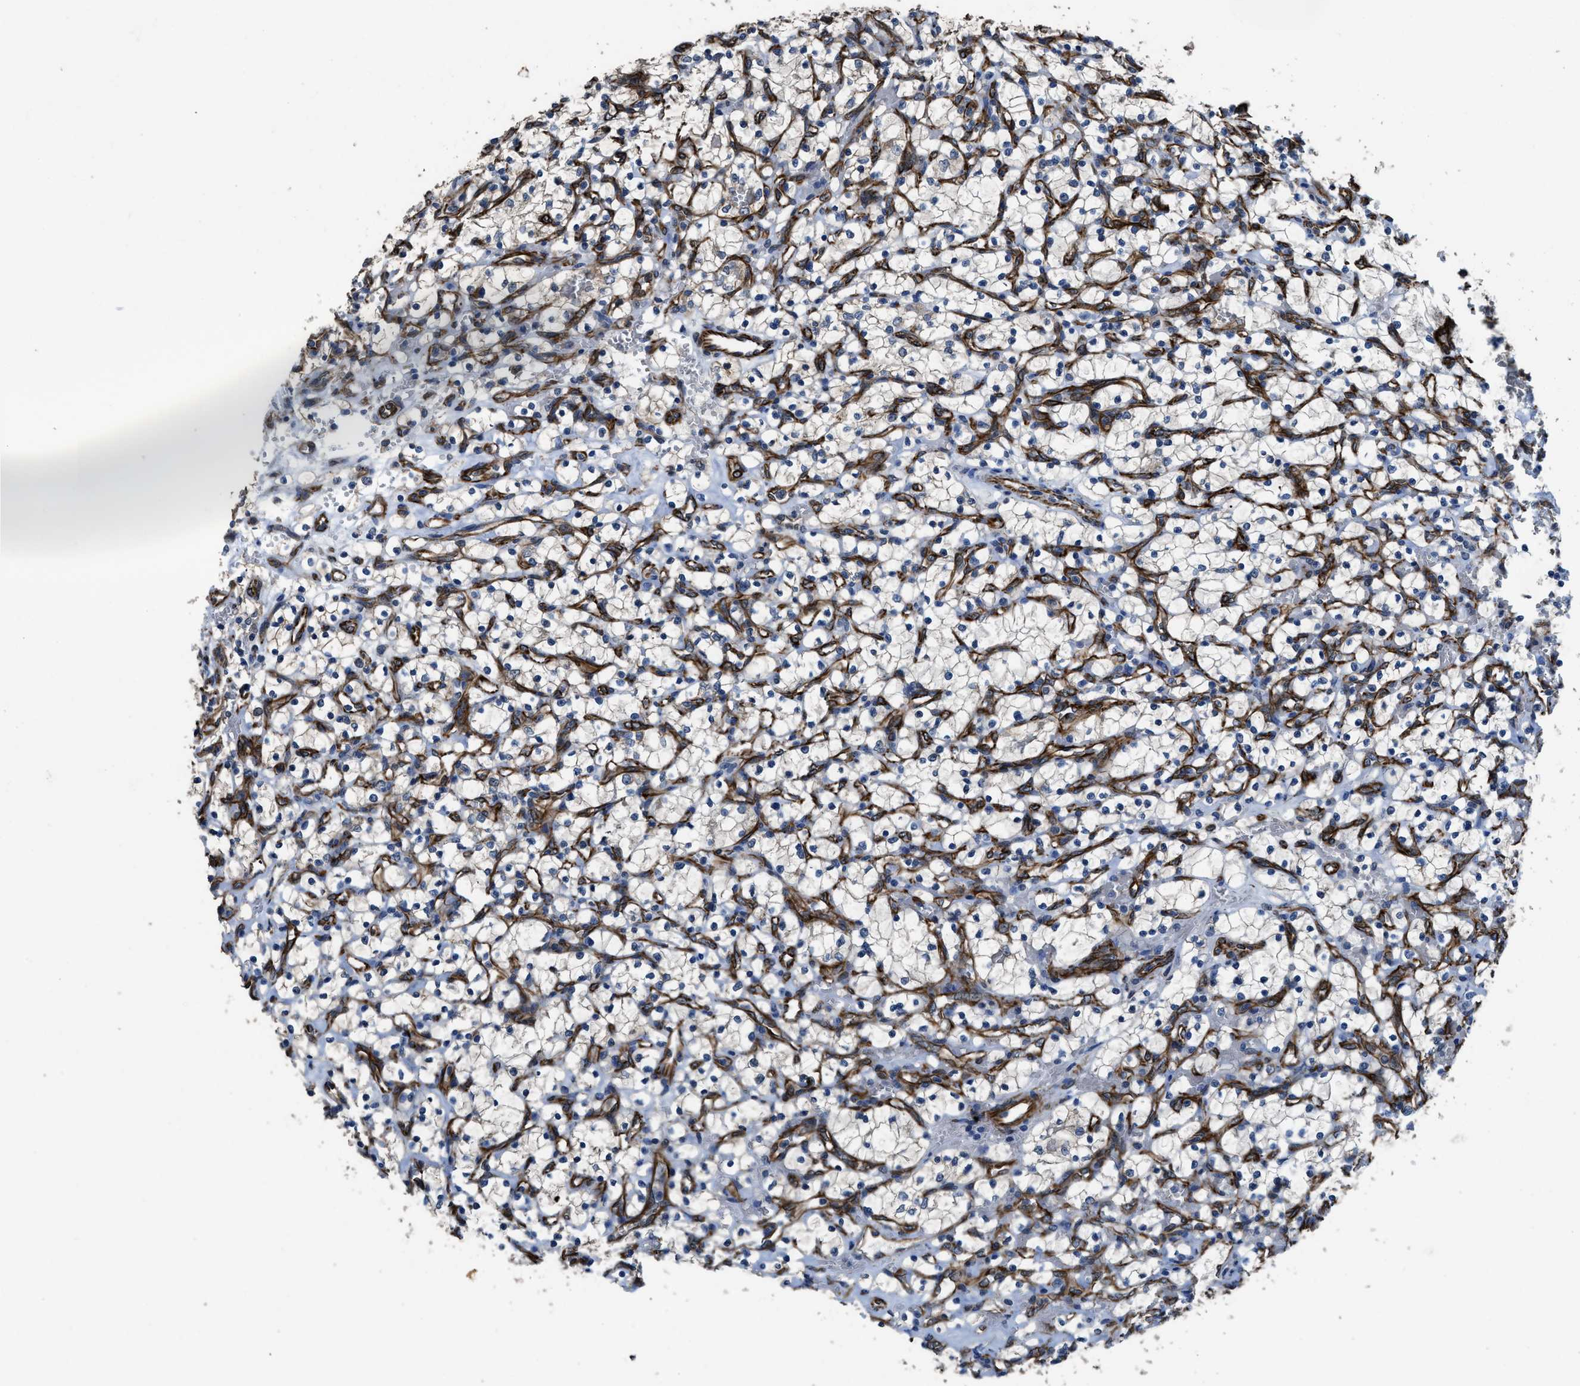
{"staining": {"intensity": "negative", "quantity": "none", "location": "none"}, "tissue": "renal cancer", "cell_type": "Tumor cells", "image_type": "cancer", "snomed": [{"axis": "morphology", "description": "Adenocarcinoma, NOS"}, {"axis": "topography", "description": "Kidney"}], "caption": "There is no significant expression in tumor cells of renal adenocarcinoma. The staining was performed using DAB to visualize the protein expression in brown, while the nuclei were stained in blue with hematoxylin (Magnification: 20x).", "gene": "SYNM", "patient": {"sex": "female", "age": 69}}